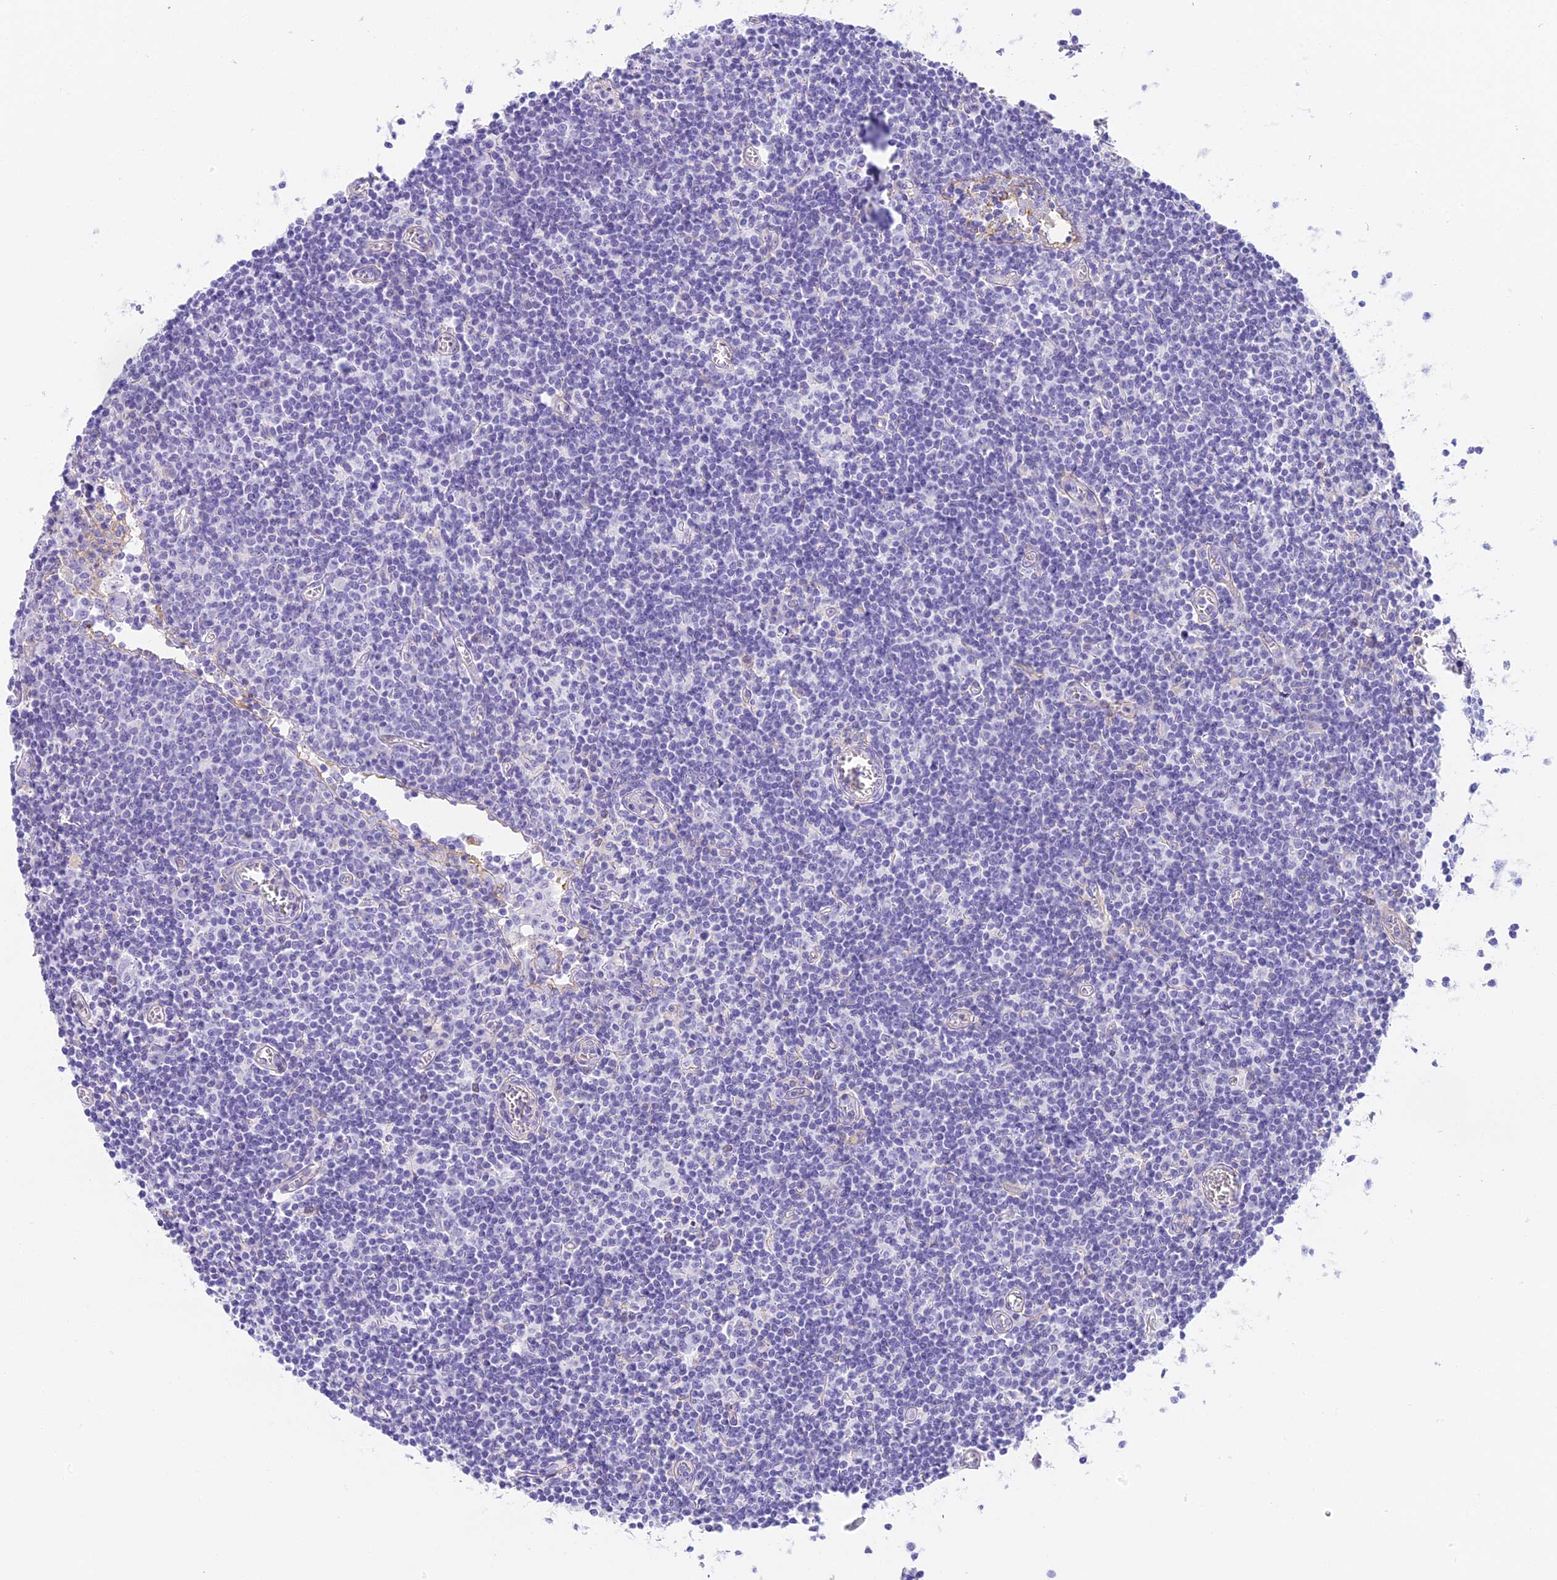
{"staining": {"intensity": "negative", "quantity": "none", "location": "none"}, "tissue": "lymph node", "cell_type": "Germinal center cells", "image_type": "normal", "snomed": [{"axis": "morphology", "description": "Normal tissue, NOS"}, {"axis": "topography", "description": "Lymph node"}], "caption": "A high-resolution image shows IHC staining of unremarkable lymph node, which shows no significant expression in germinal center cells.", "gene": "HOMER3", "patient": {"sex": "female", "age": 55}}